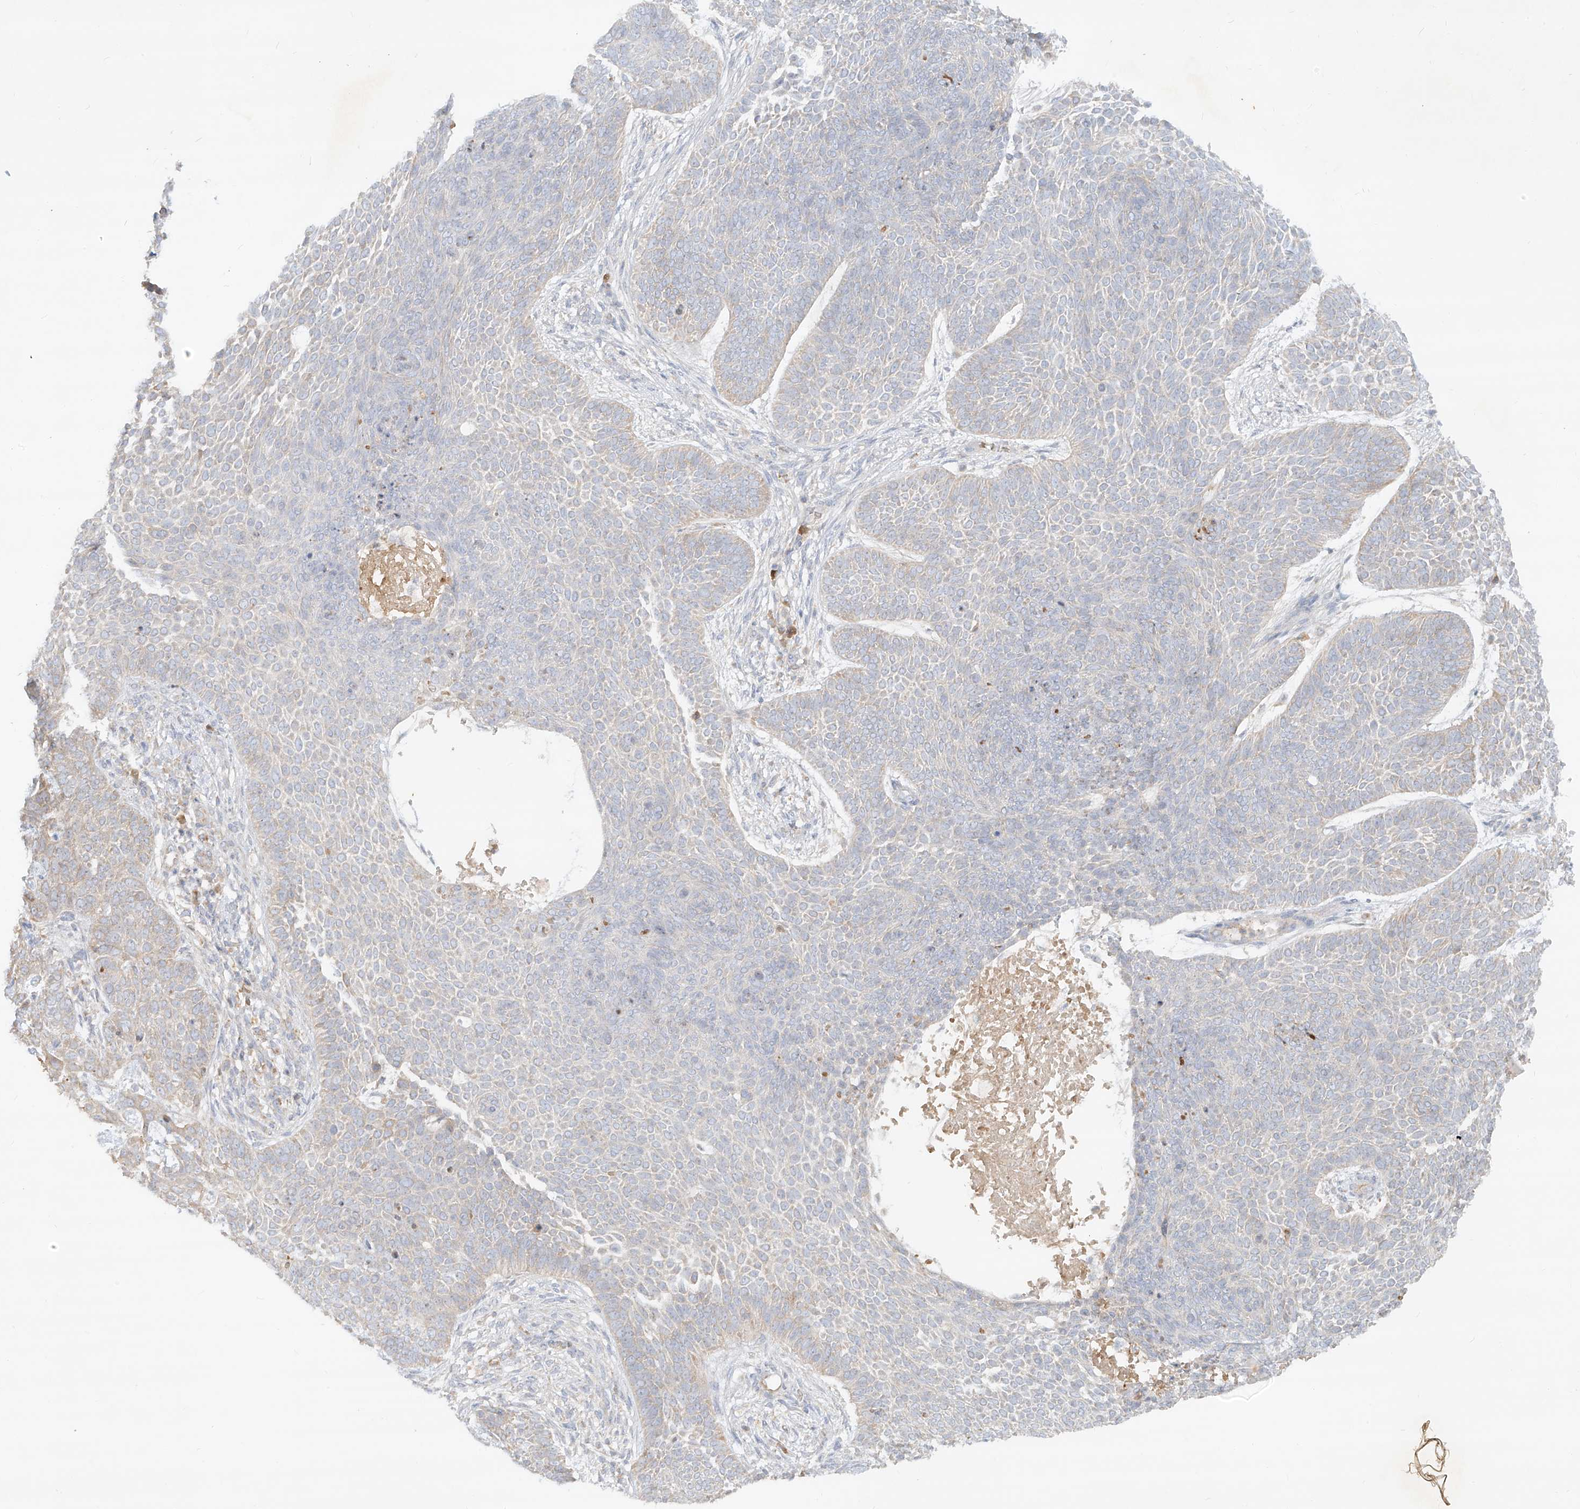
{"staining": {"intensity": "negative", "quantity": "none", "location": "none"}, "tissue": "skin cancer", "cell_type": "Tumor cells", "image_type": "cancer", "snomed": [{"axis": "morphology", "description": "Basal cell carcinoma"}, {"axis": "topography", "description": "Skin"}], "caption": "Tumor cells are negative for brown protein staining in basal cell carcinoma (skin).", "gene": "KPNA7", "patient": {"sex": "male", "age": 85}}